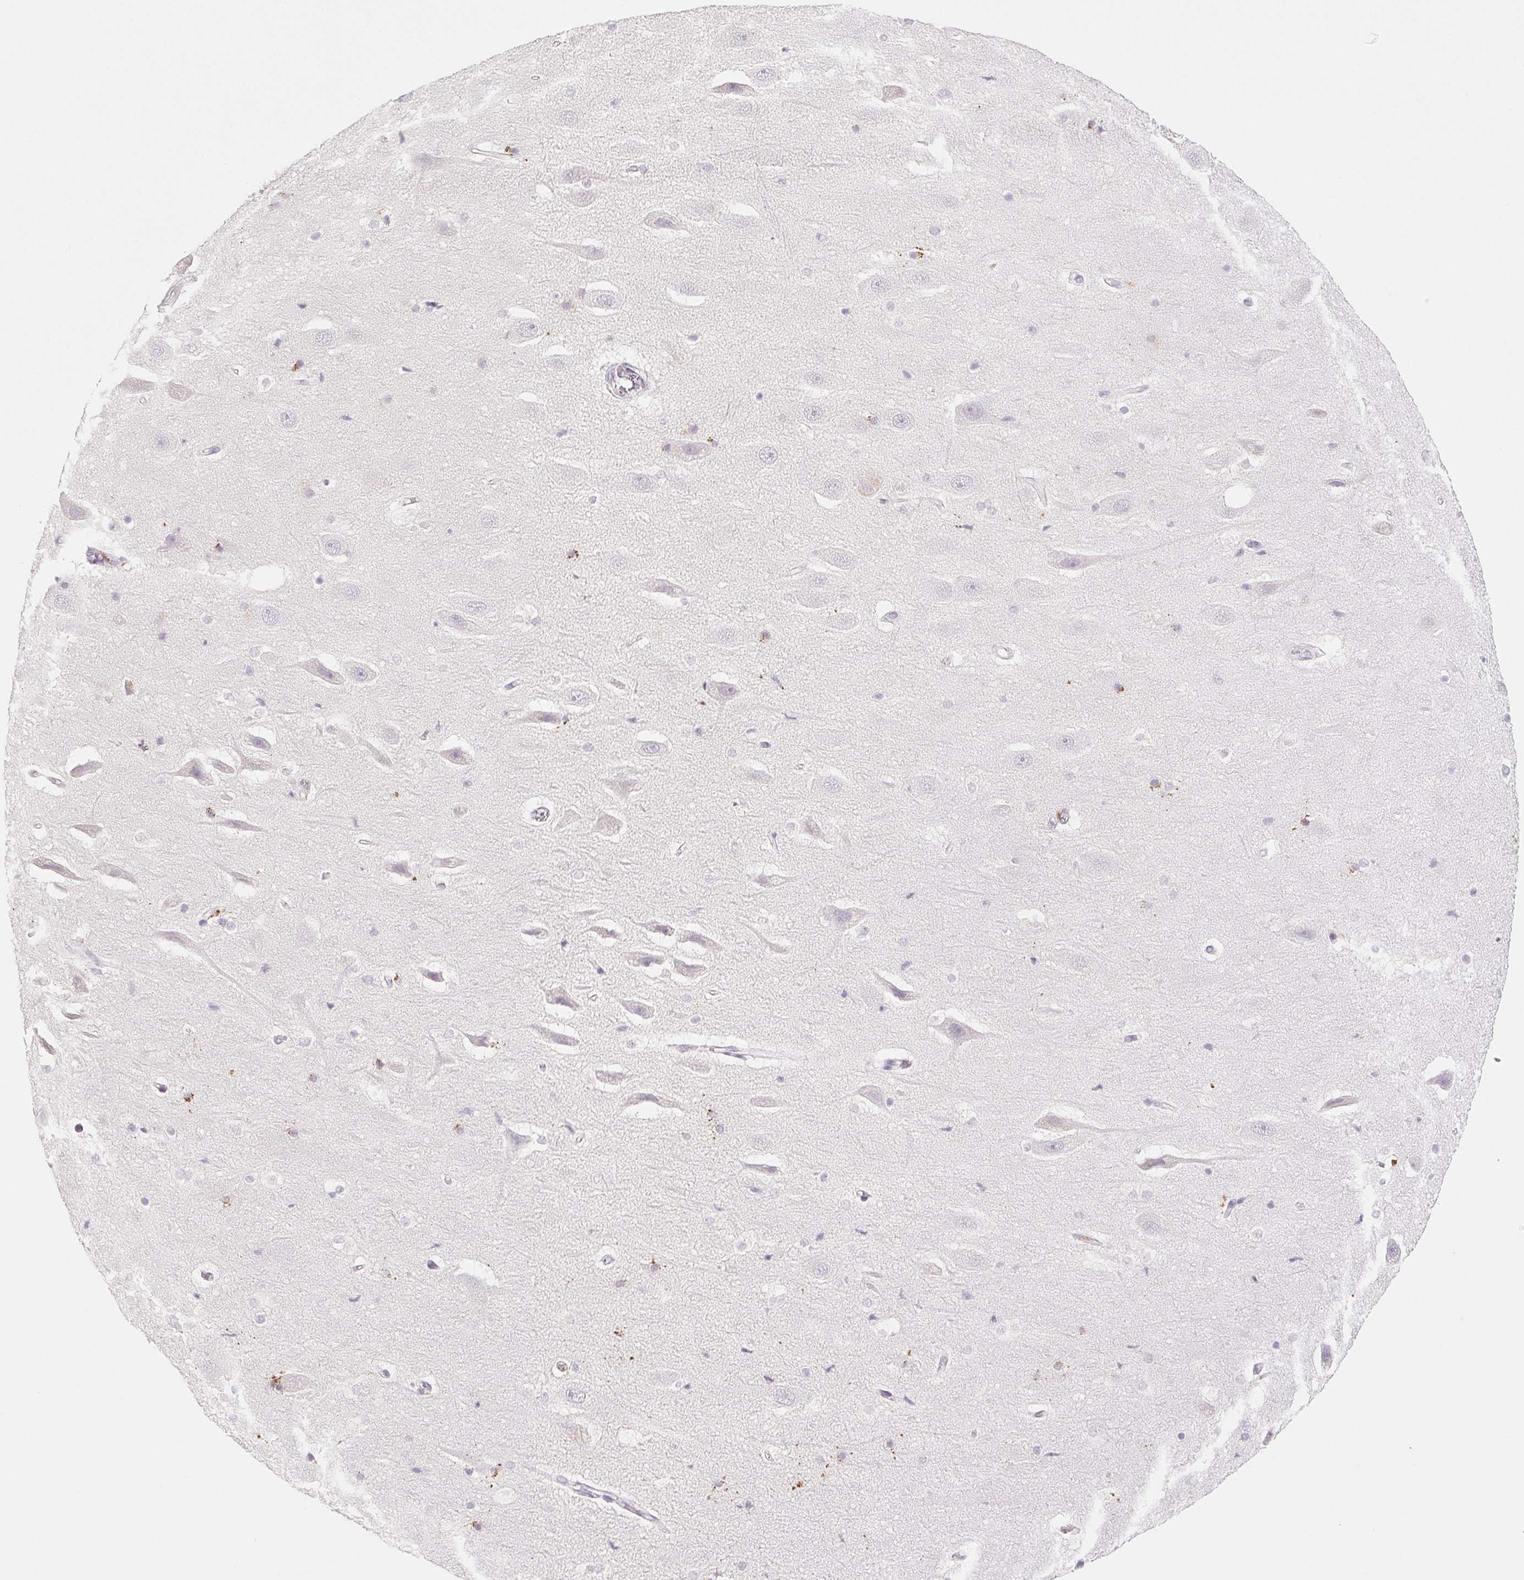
{"staining": {"intensity": "moderate", "quantity": "<25%", "location": "cytoplasmic/membranous"}, "tissue": "hippocampus", "cell_type": "Glial cells", "image_type": "normal", "snomed": [{"axis": "morphology", "description": "Normal tissue, NOS"}, {"axis": "topography", "description": "Hippocampus"}], "caption": "Protein positivity by IHC reveals moderate cytoplasmic/membranous expression in about <25% of glial cells in unremarkable hippocampus.", "gene": "LIPA", "patient": {"sex": "male", "age": 26}}